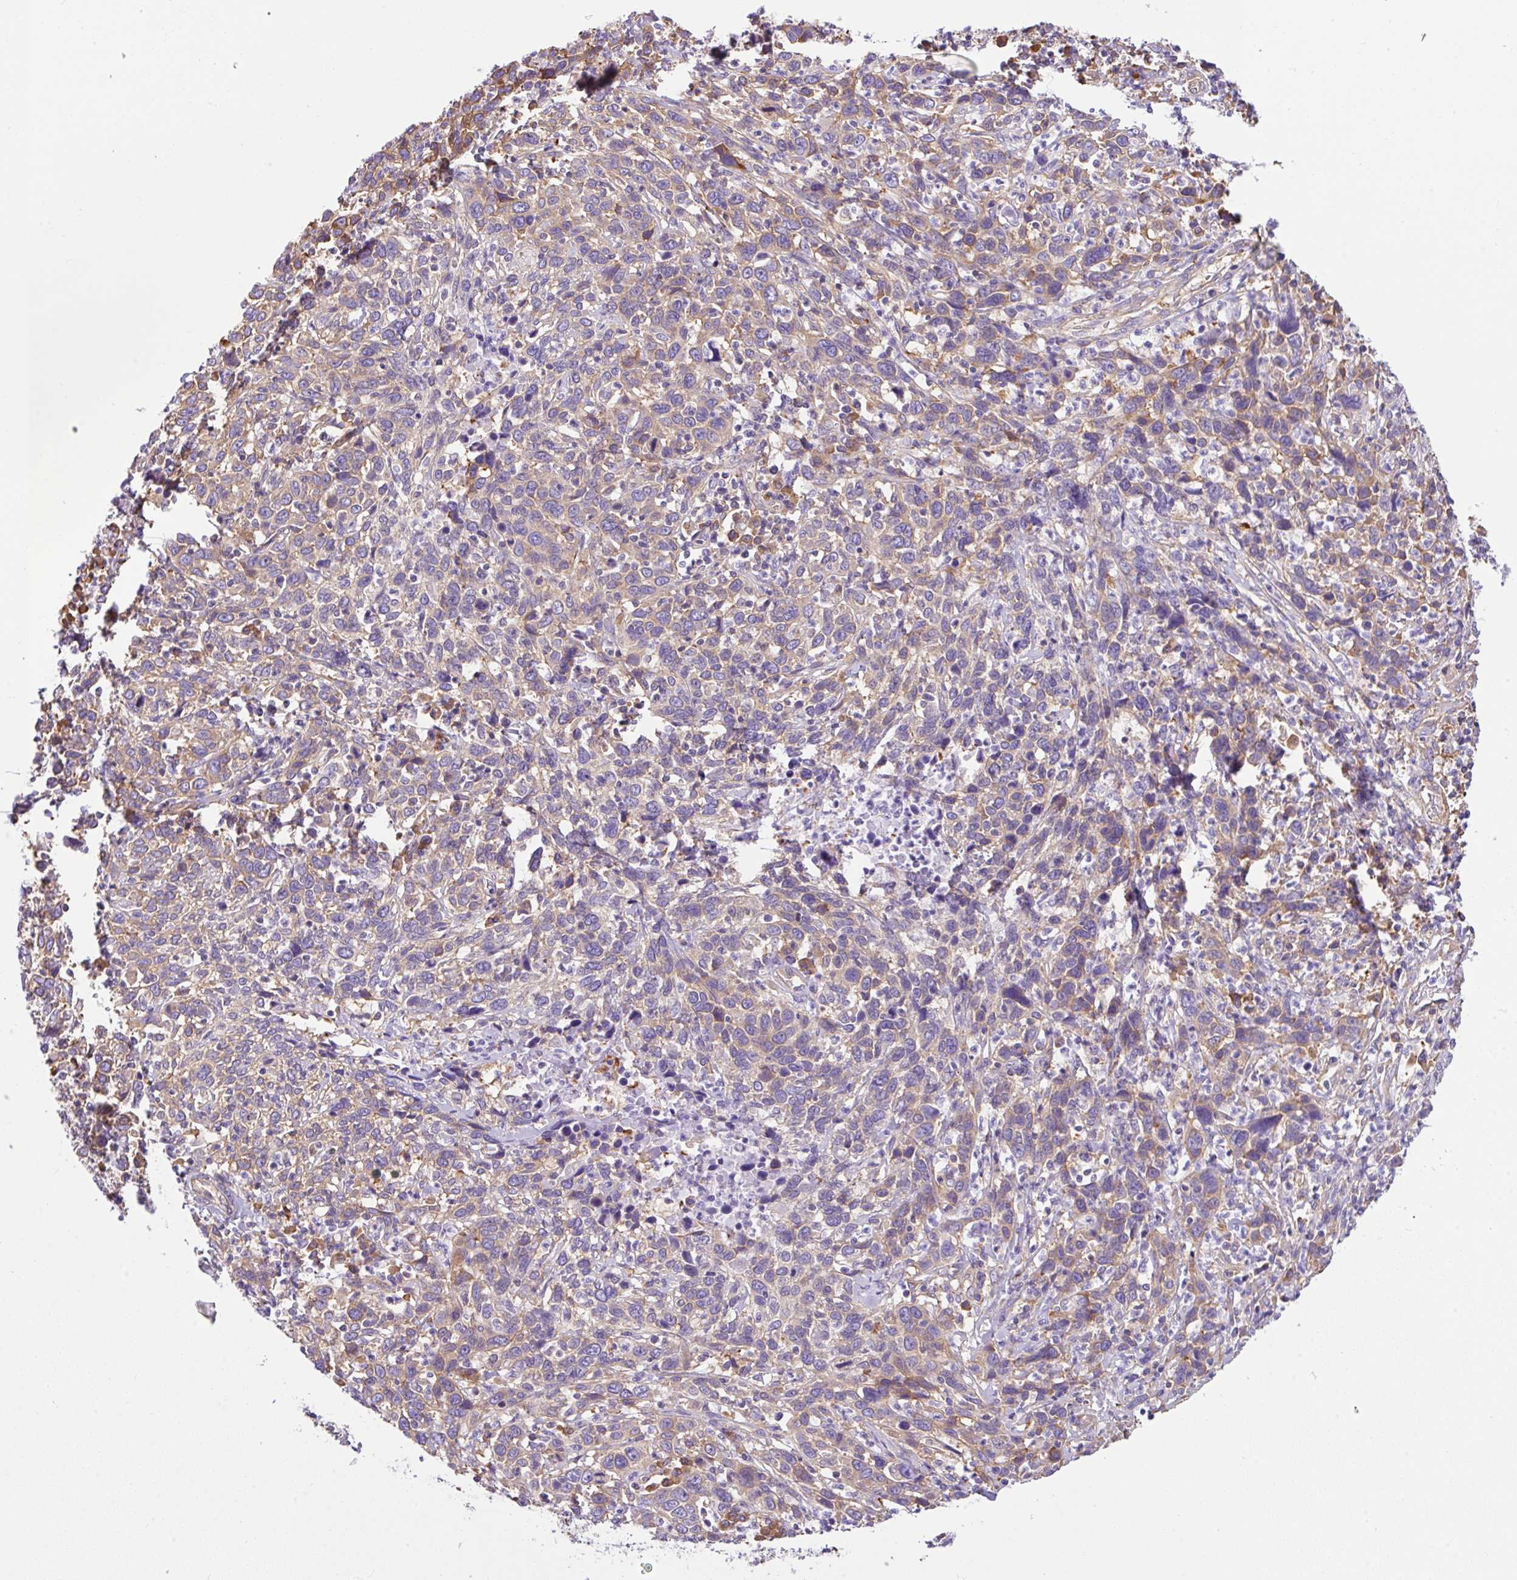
{"staining": {"intensity": "weak", "quantity": "25%-75%", "location": "cytoplasmic/membranous"}, "tissue": "cervical cancer", "cell_type": "Tumor cells", "image_type": "cancer", "snomed": [{"axis": "morphology", "description": "Squamous cell carcinoma, NOS"}, {"axis": "topography", "description": "Cervix"}], "caption": "Protein analysis of cervical cancer (squamous cell carcinoma) tissue demonstrates weak cytoplasmic/membranous expression in about 25%-75% of tumor cells.", "gene": "GFPT2", "patient": {"sex": "female", "age": 46}}